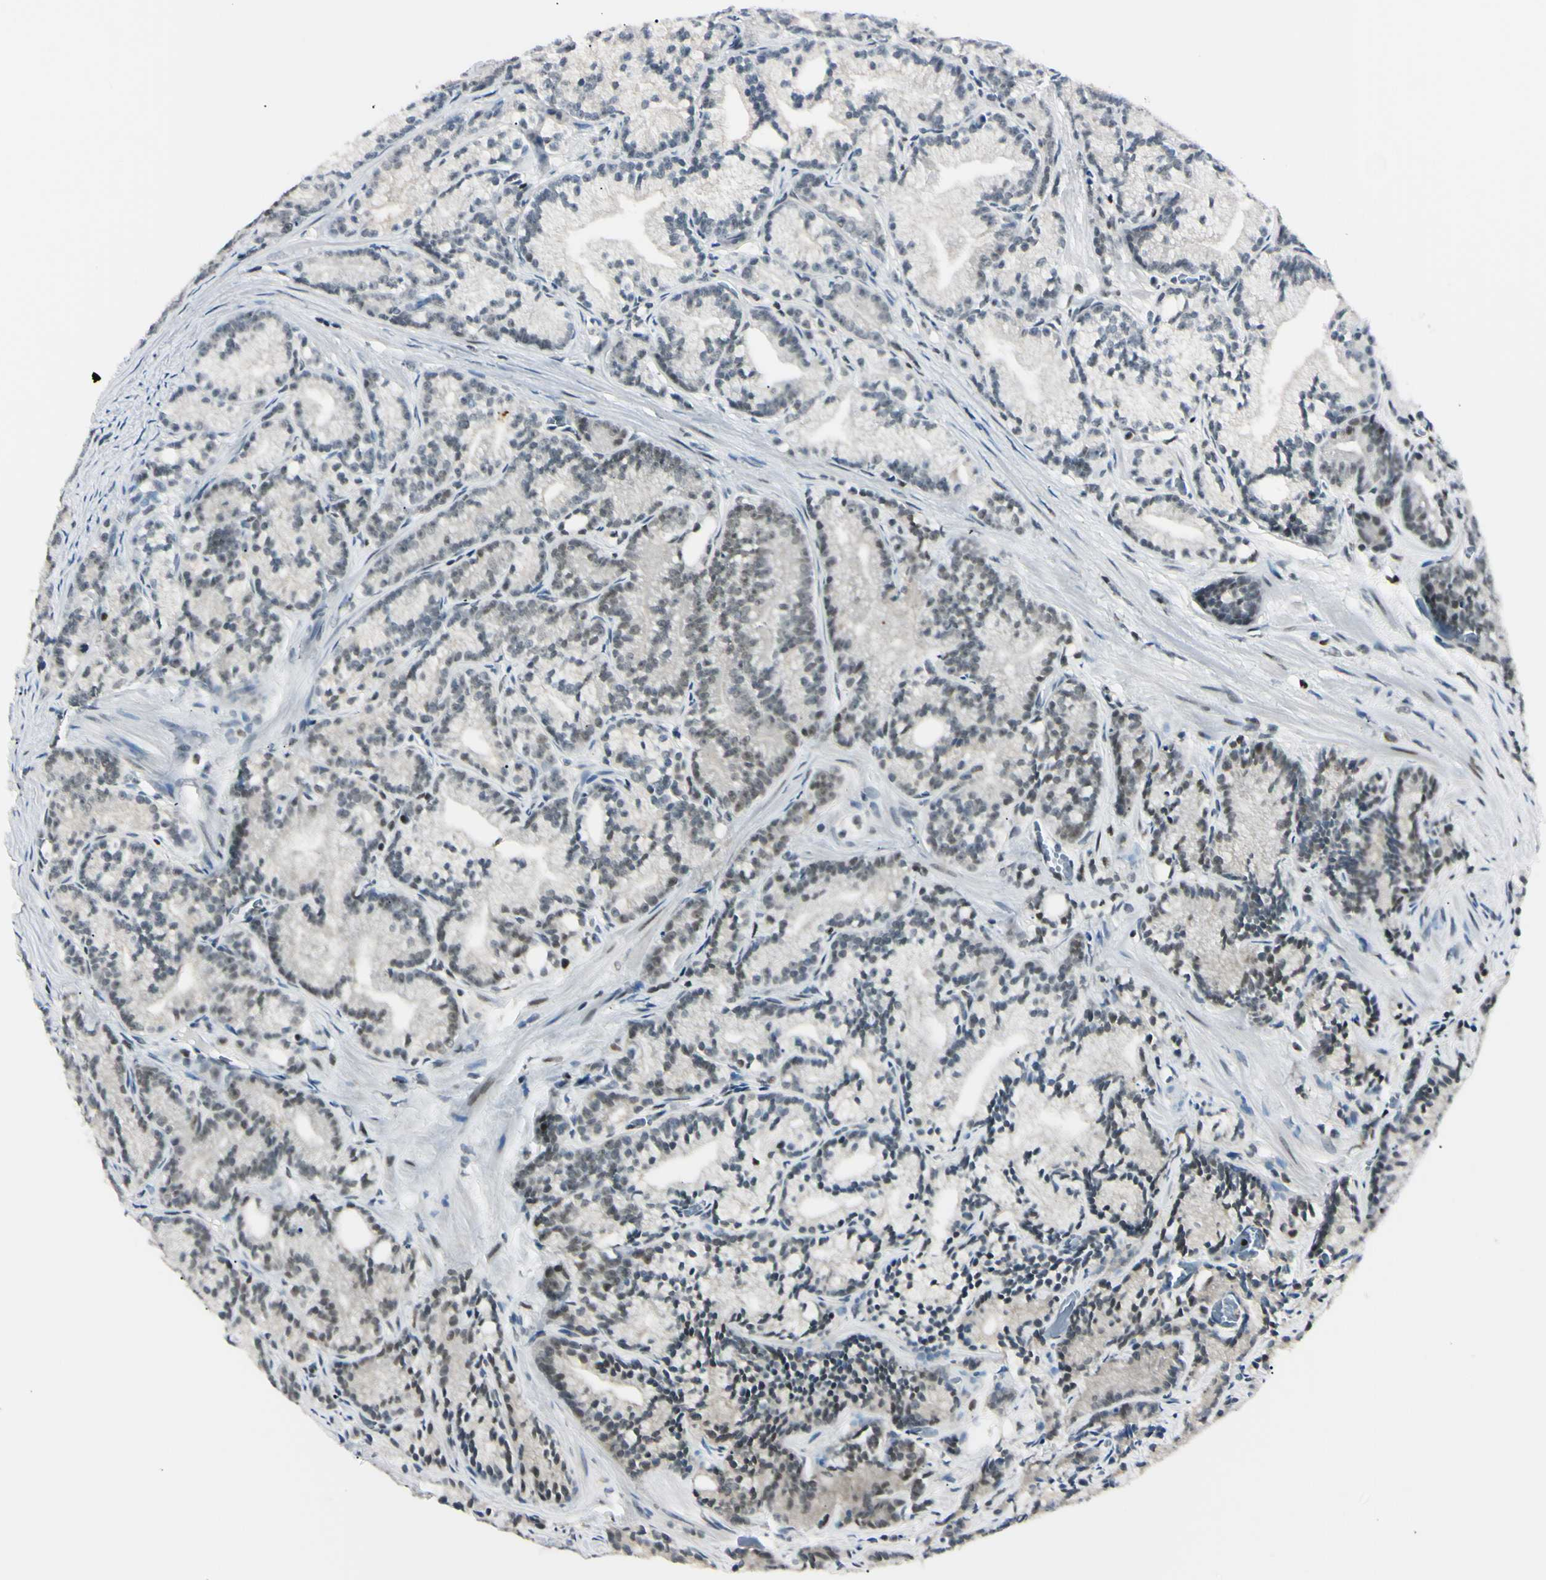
{"staining": {"intensity": "weak", "quantity": "25%-75%", "location": "nuclear"}, "tissue": "prostate cancer", "cell_type": "Tumor cells", "image_type": "cancer", "snomed": [{"axis": "morphology", "description": "Adenocarcinoma, Low grade"}, {"axis": "topography", "description": "Prostate"}], "caption": "DAB (3,3'-diaminobenzidine) immunohistochemical staining of human prostate cancer (low-grade adenocarcinoma) exhibits weak nuclear protein positivity in about 25%-75% of tumor cells. (Brightfield microscopy of DAB IHC at high magnification).", "gene": "C1orf174", "patient": {"sex": "male", "age": 89}}